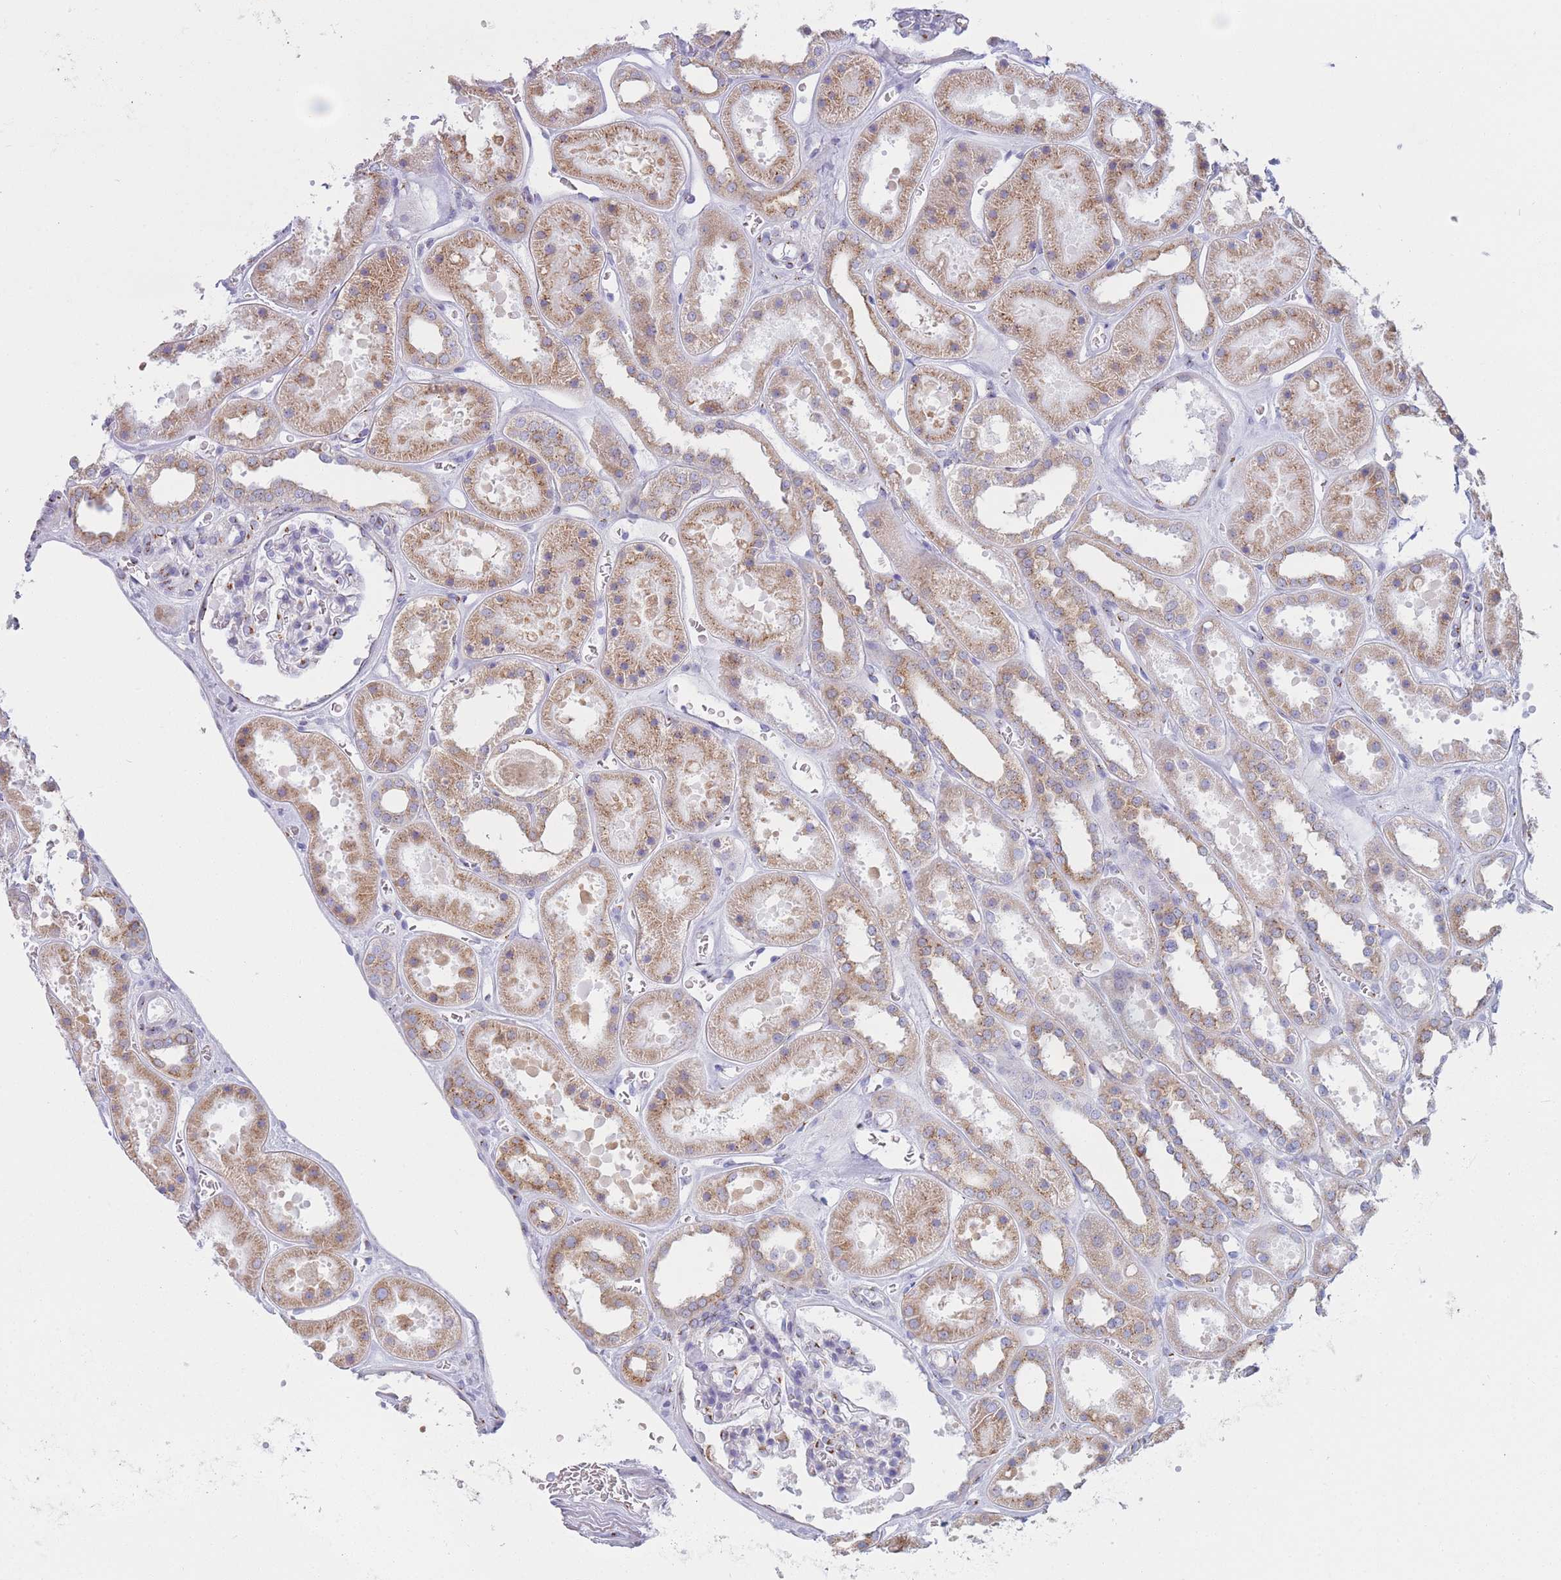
{"staining": {"intensity": "moderate", "quantity": "<25%", "location": "cytoplasmic/membranous"}, "tissue": "kidney", "cell_type": "Cells in glomeruli", "image_type": "normal", "snomed": [{"axis": "morphology", "description": "Normal tissue, NOS"}, {"axis": "topography", "description": "Kidney"}], "caption": "The immunohistochemical stain labels moderate cytoplasmic/membranous expression in cells in glomeruli of unremarkable kidney. (brown staining indicates protein expression, while blue staining denotes nuclei).", "gene": "MRPL30", "patient": {"sex": "female", "age": 41}}